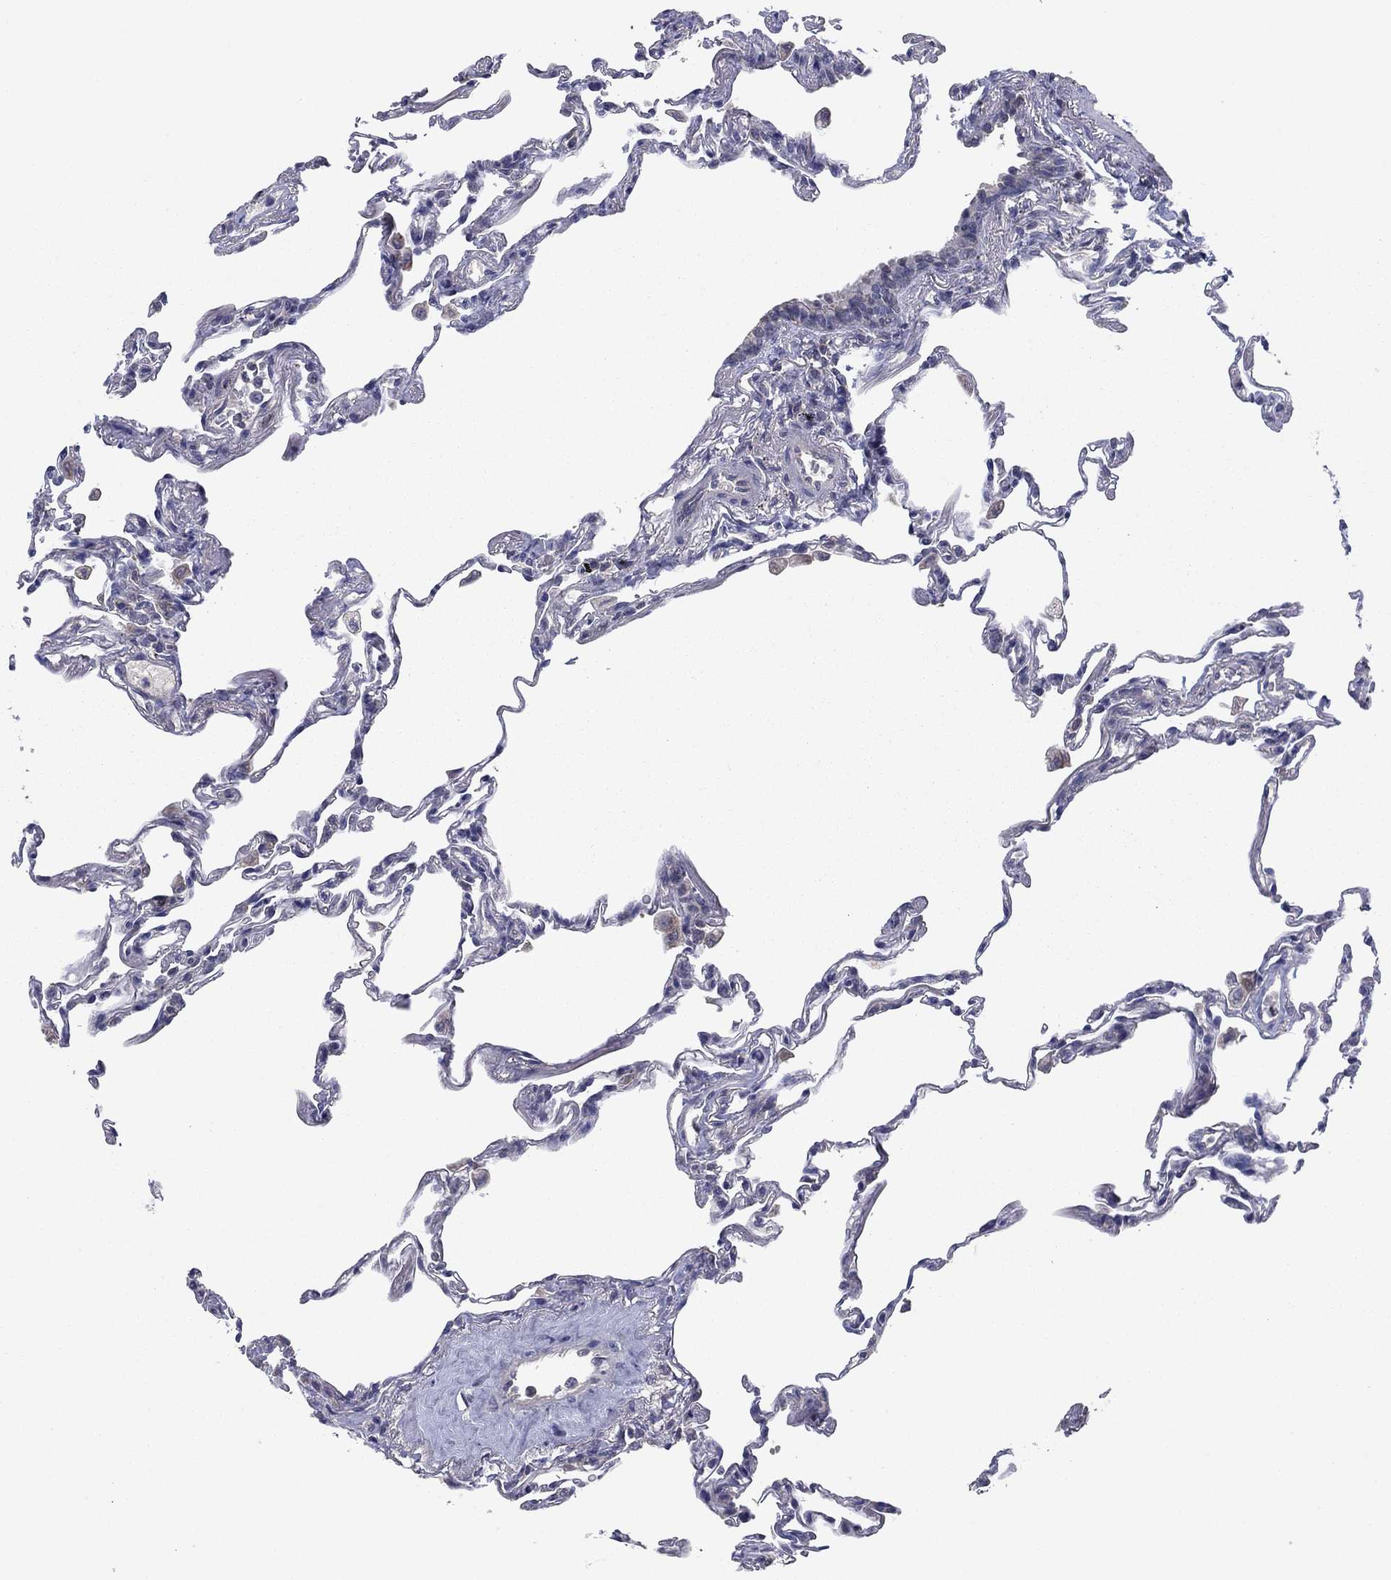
{"staining": {"intensity": "negative", "quantity": "none", "location": "none"}, "tissue": "lung", "cell_type": "Alveolar cells", "image_type": "normal", "snomed": [{"axis": "morphology", "description": "Normal tissue, NOS"}, {"axis": "topography", "description": "Lung"}], "caption": "The micrograph displays no staining of alveolar cells in unremarkable lung.", "gene": "GRHPR", "patient": {"sex": "female", "age": 57}}